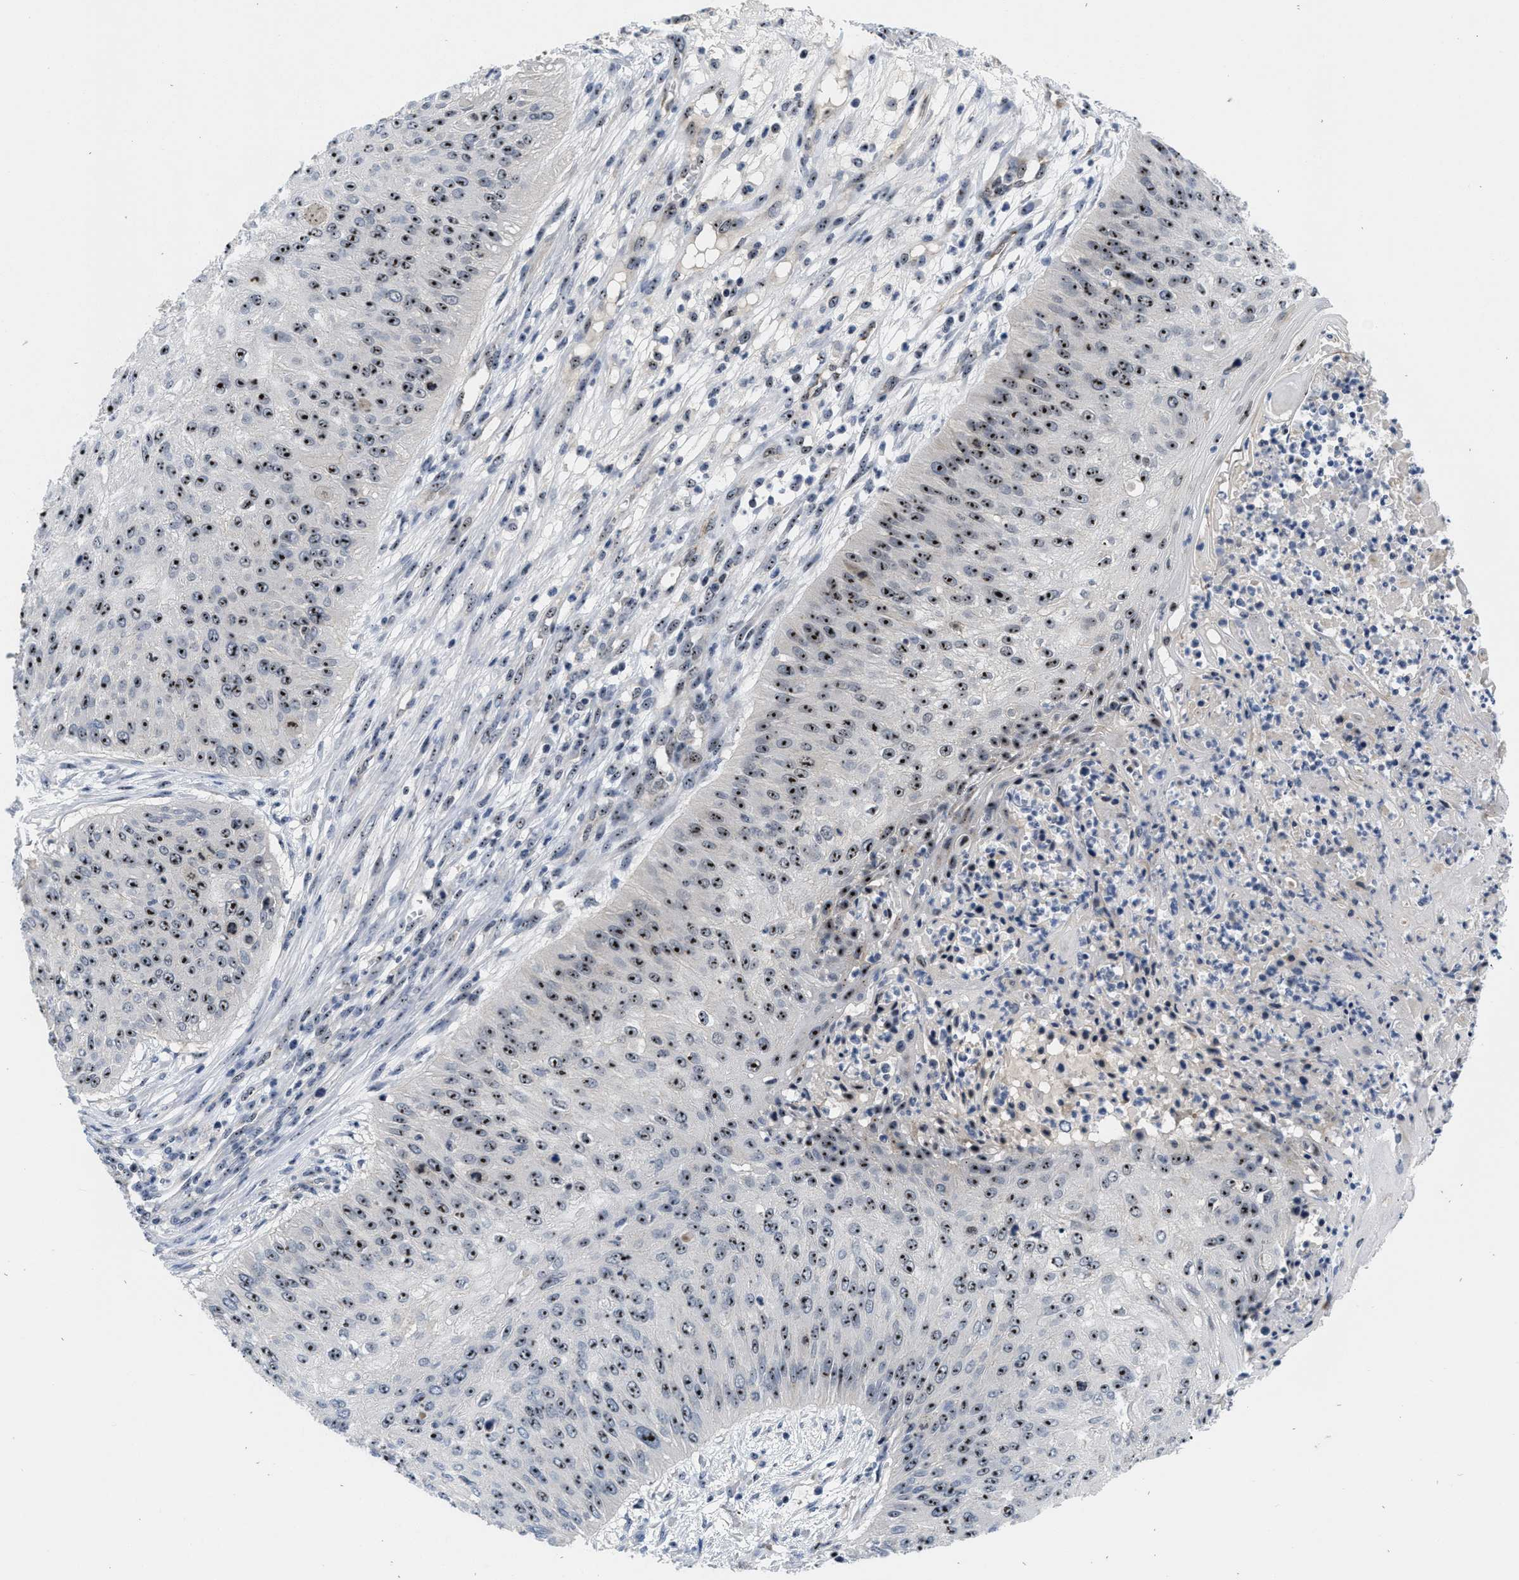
{"staining": {"intensity": "strong", "quantity": ">75%", "location": "nuclear"}, "tissue": "skin cancer", "cell_type": "Tumor cells", "image_type": "cancer", "snomed": [{"axis": "morphology", "description": "Squamous cell carcinoma, NOS"}, {"axis": "topography", "description": "Skin"}], "caption": "This histopathology image displays immunohistochemistry staining of skin cancer (squamous cell carcinoma), with high strong nuclear positivity in approximately >75% of tumor cells.", "gene": "NOP58", "patient": {"sex": "female", "age": 80}}